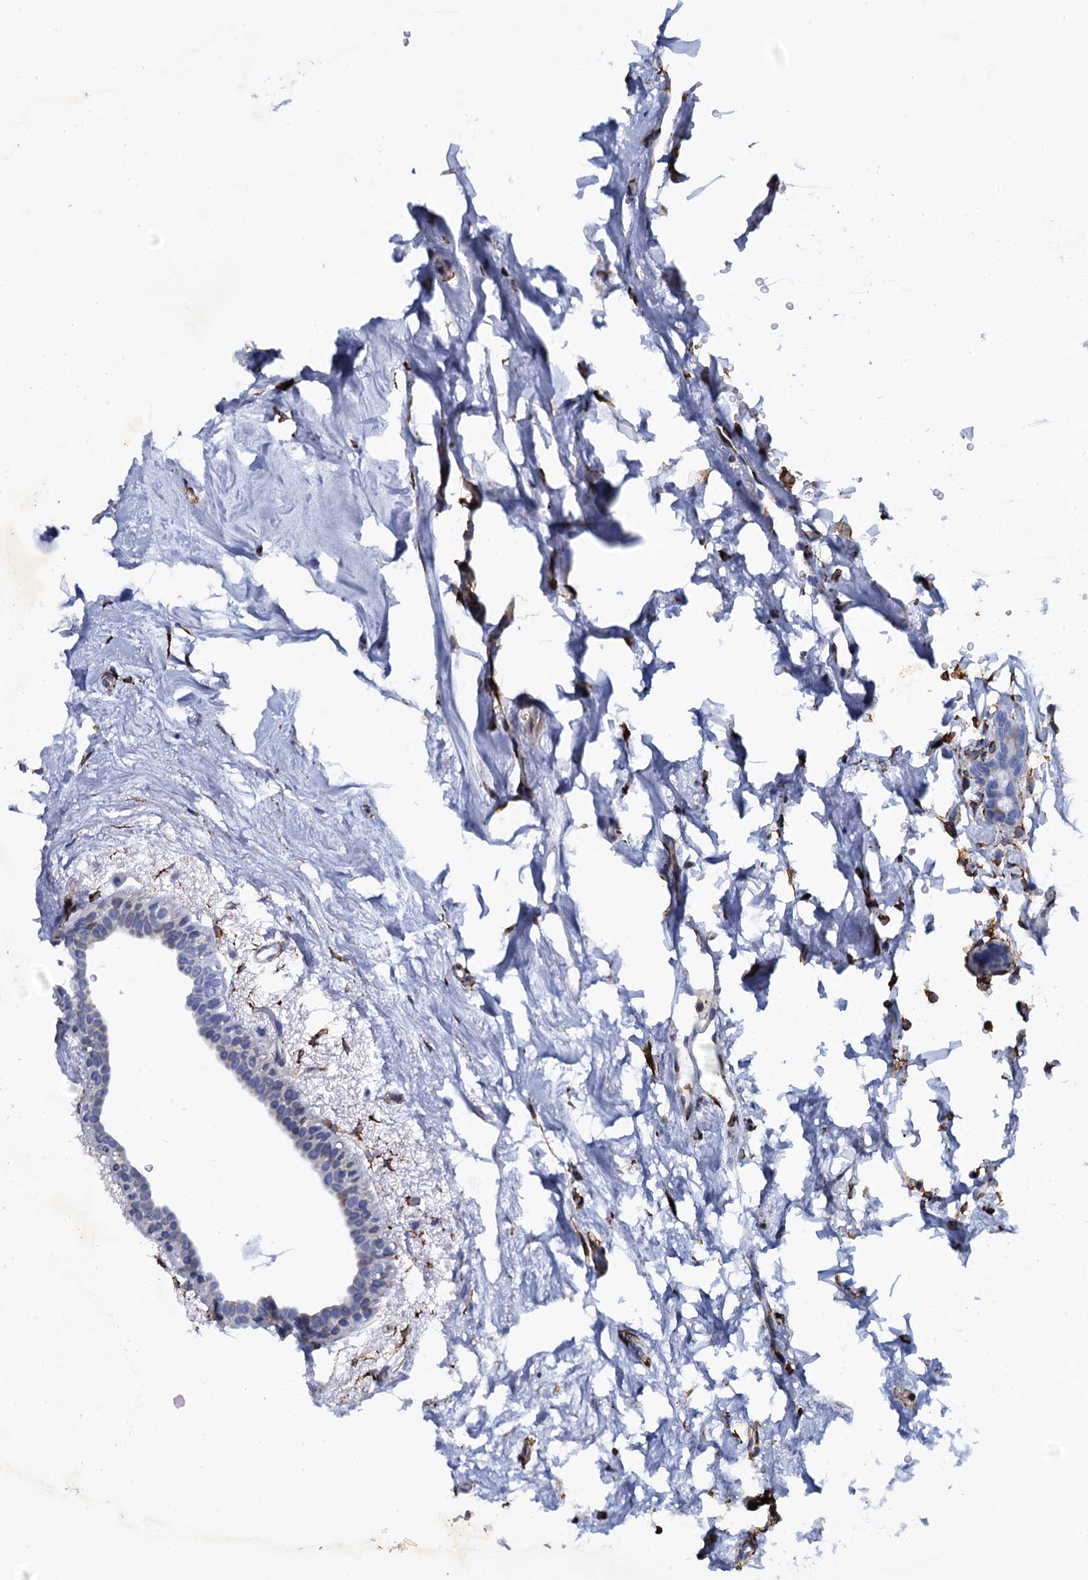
{"staining": {"intensity": "weak", "quantity": "<25%", "location": "cytoplasmic/membranous"}, "tissue": "breast cancer", "cell_type": "Tumor cells", "image_type": "cancer", "snomed": [{"axis": "morphology", "description": "Normal tissue, NOS"}, {"axis": "morphology", "description": "Duct carcinoma"}, {"axis": "topography", "description": "Breast"}], "caption": "Protein analysis of infiltrating ductal carcinoma (breast) displays no significant staining in tumor cells.", "gene": "POGLUT3", "patient": {"sex": "female", "age": 62}}